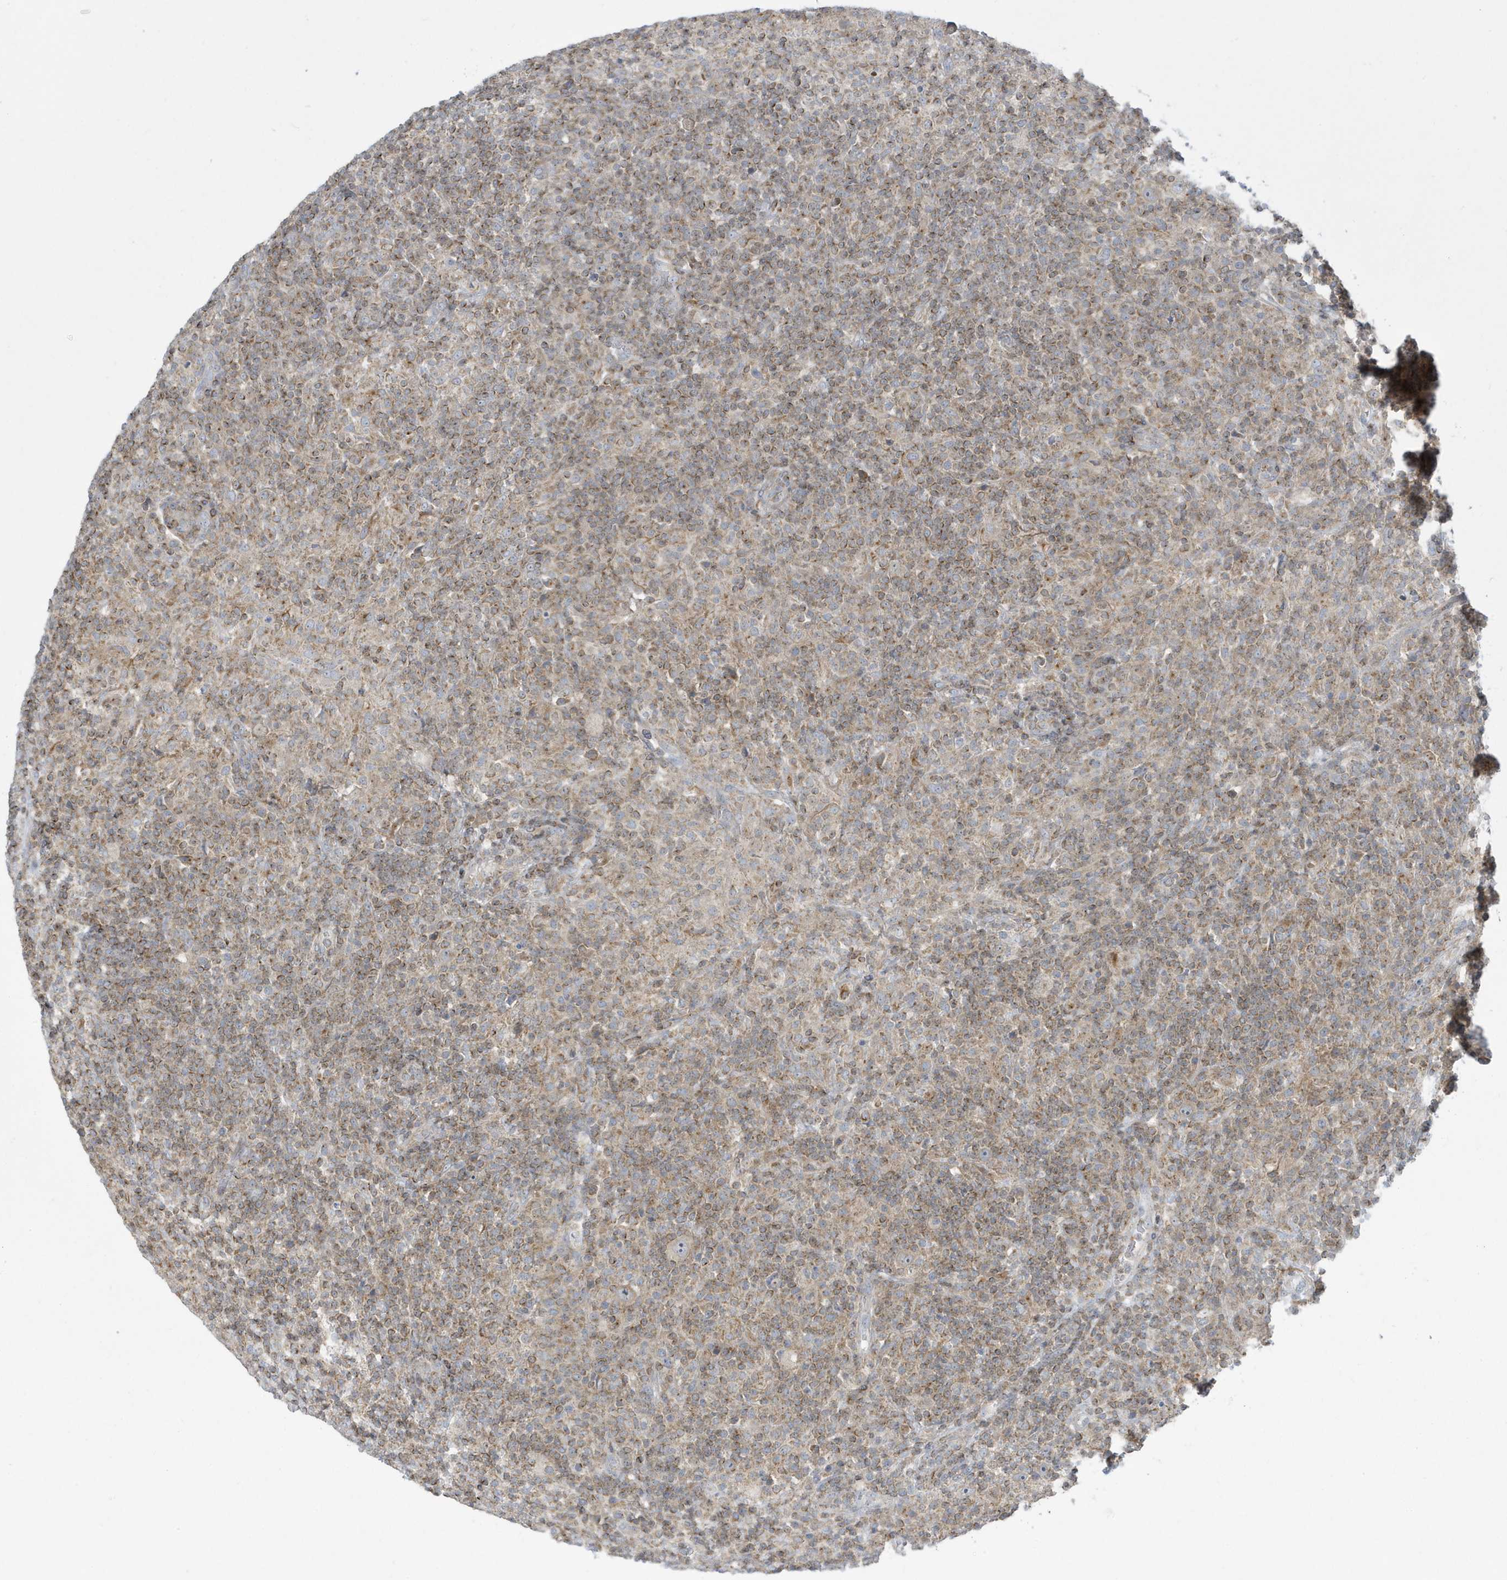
{"staining": {"intensity": "negative", "quantity": "none", "location": "none"}, "tissue": "lymphoma", "cell_type": "Tumor cells", "image_type": "cancer", "snomed": [{"axis": "morphology", "description": "Hodgkin's disease, NOS"}, {"axis": "topography", "description": "Lymph node"}], "caption": "Immunohistochemical staining of Hodgkin's disease reveals no significant positivity in tumor cells. The staining was performed using DAB to visualize the protein expression in brown, while the nuclei were stained in blue with hematoxylin (Magnification: 20x).", "gene": "SLAMF9", "patient": {"sex": "male", "age": 70}}